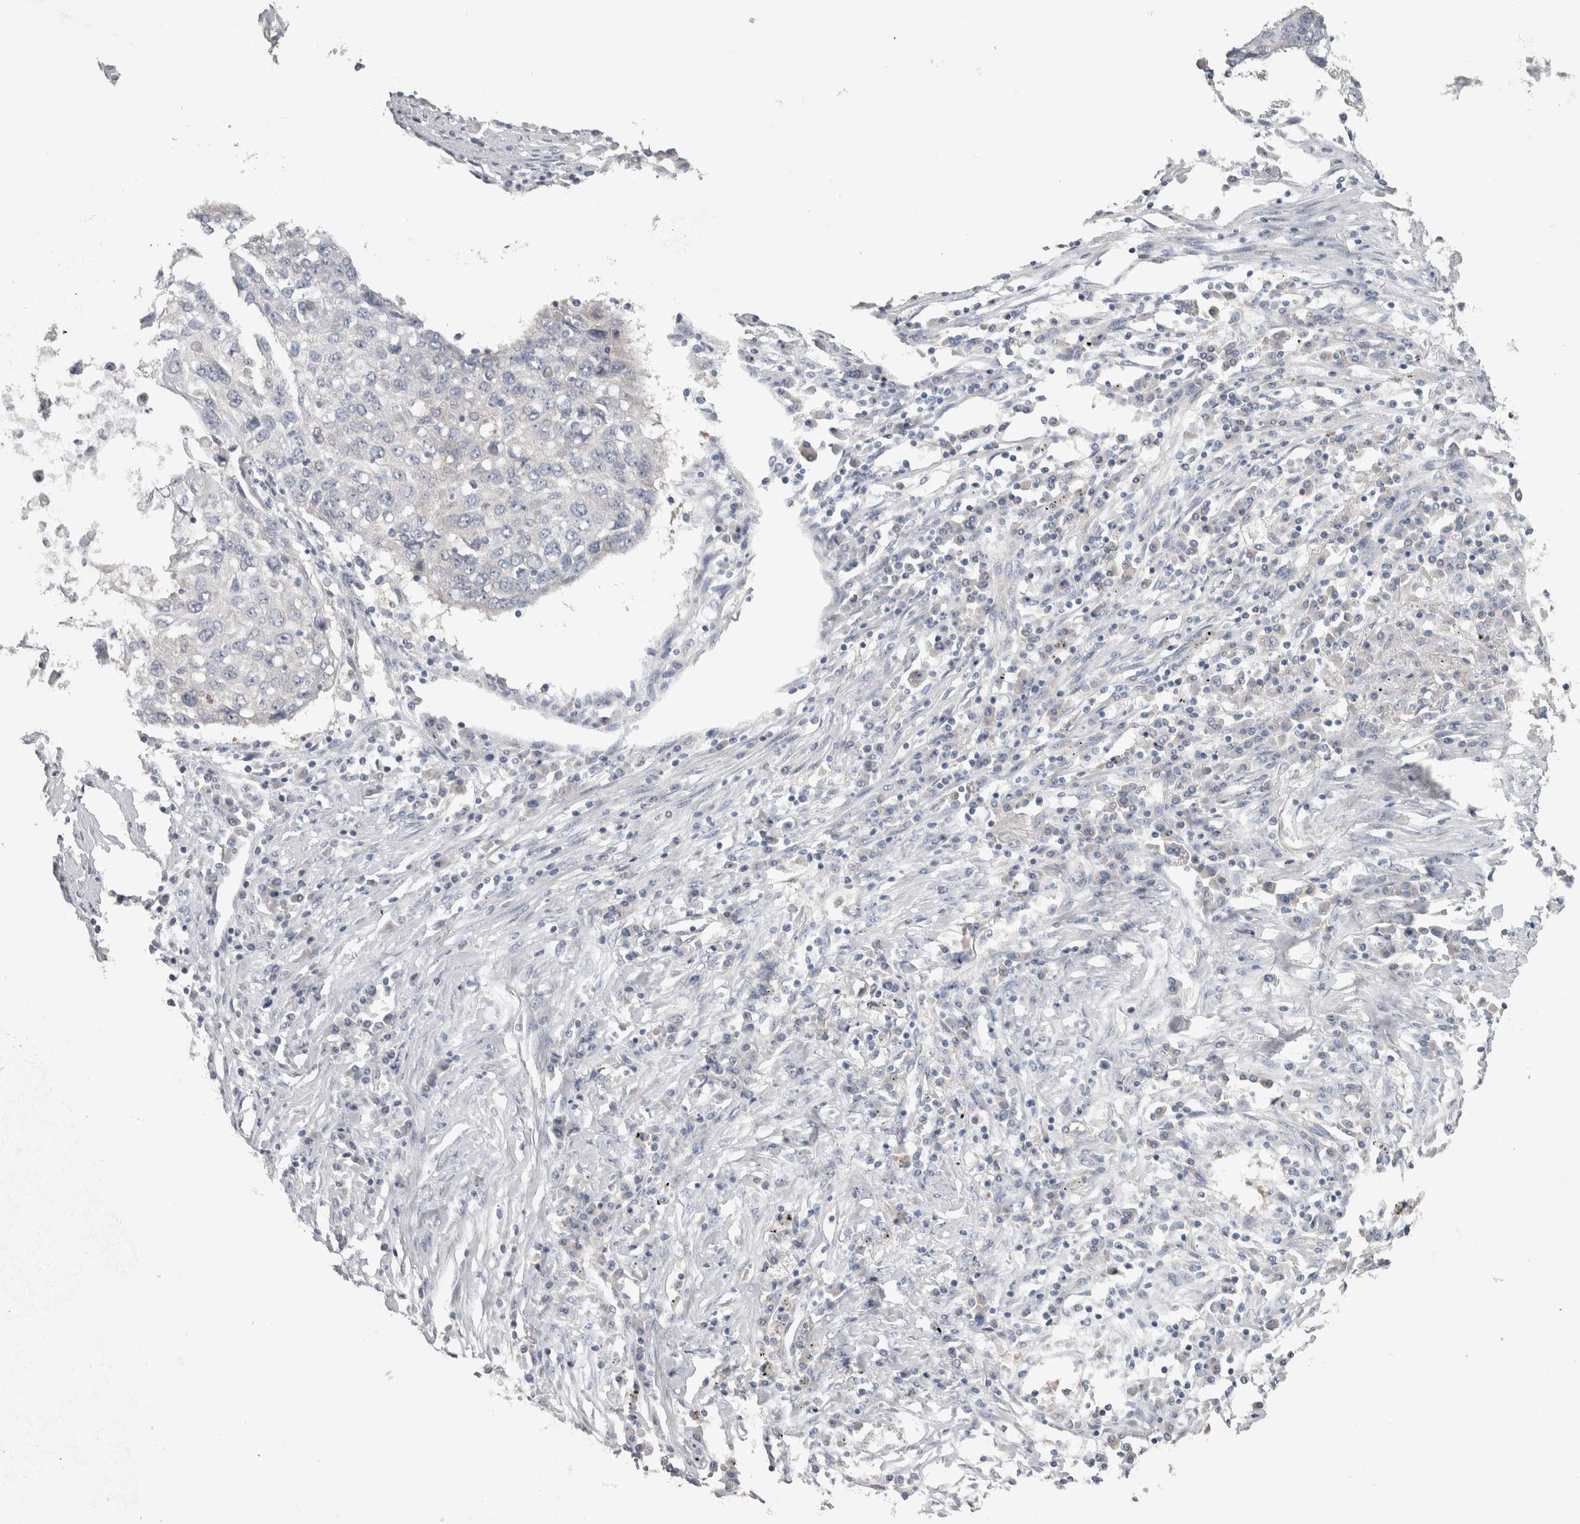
{"staining": {"intensity": "negative", "quantity": "none", "location": "none"}, "tissue": "lung cancer", "cell_type": "Tumor cells", "image_type": "cancer", "snomed": [{"axis": "morphology", "description": "Squamous cell carcinoma, NOS"}, {"axis": "topography", "description": "Lung"}], "caption": "An IHC micrograph of lung cancer (squamous cell carcinoma) is shown. There is no staining in tumor cells of lung cancer (squamous cell carcinoma). (DAB IHC visualized using brightfield microscopy, high magnification).", "gene": "GPHN", "patient": {"sex": "female", "age": 63}}